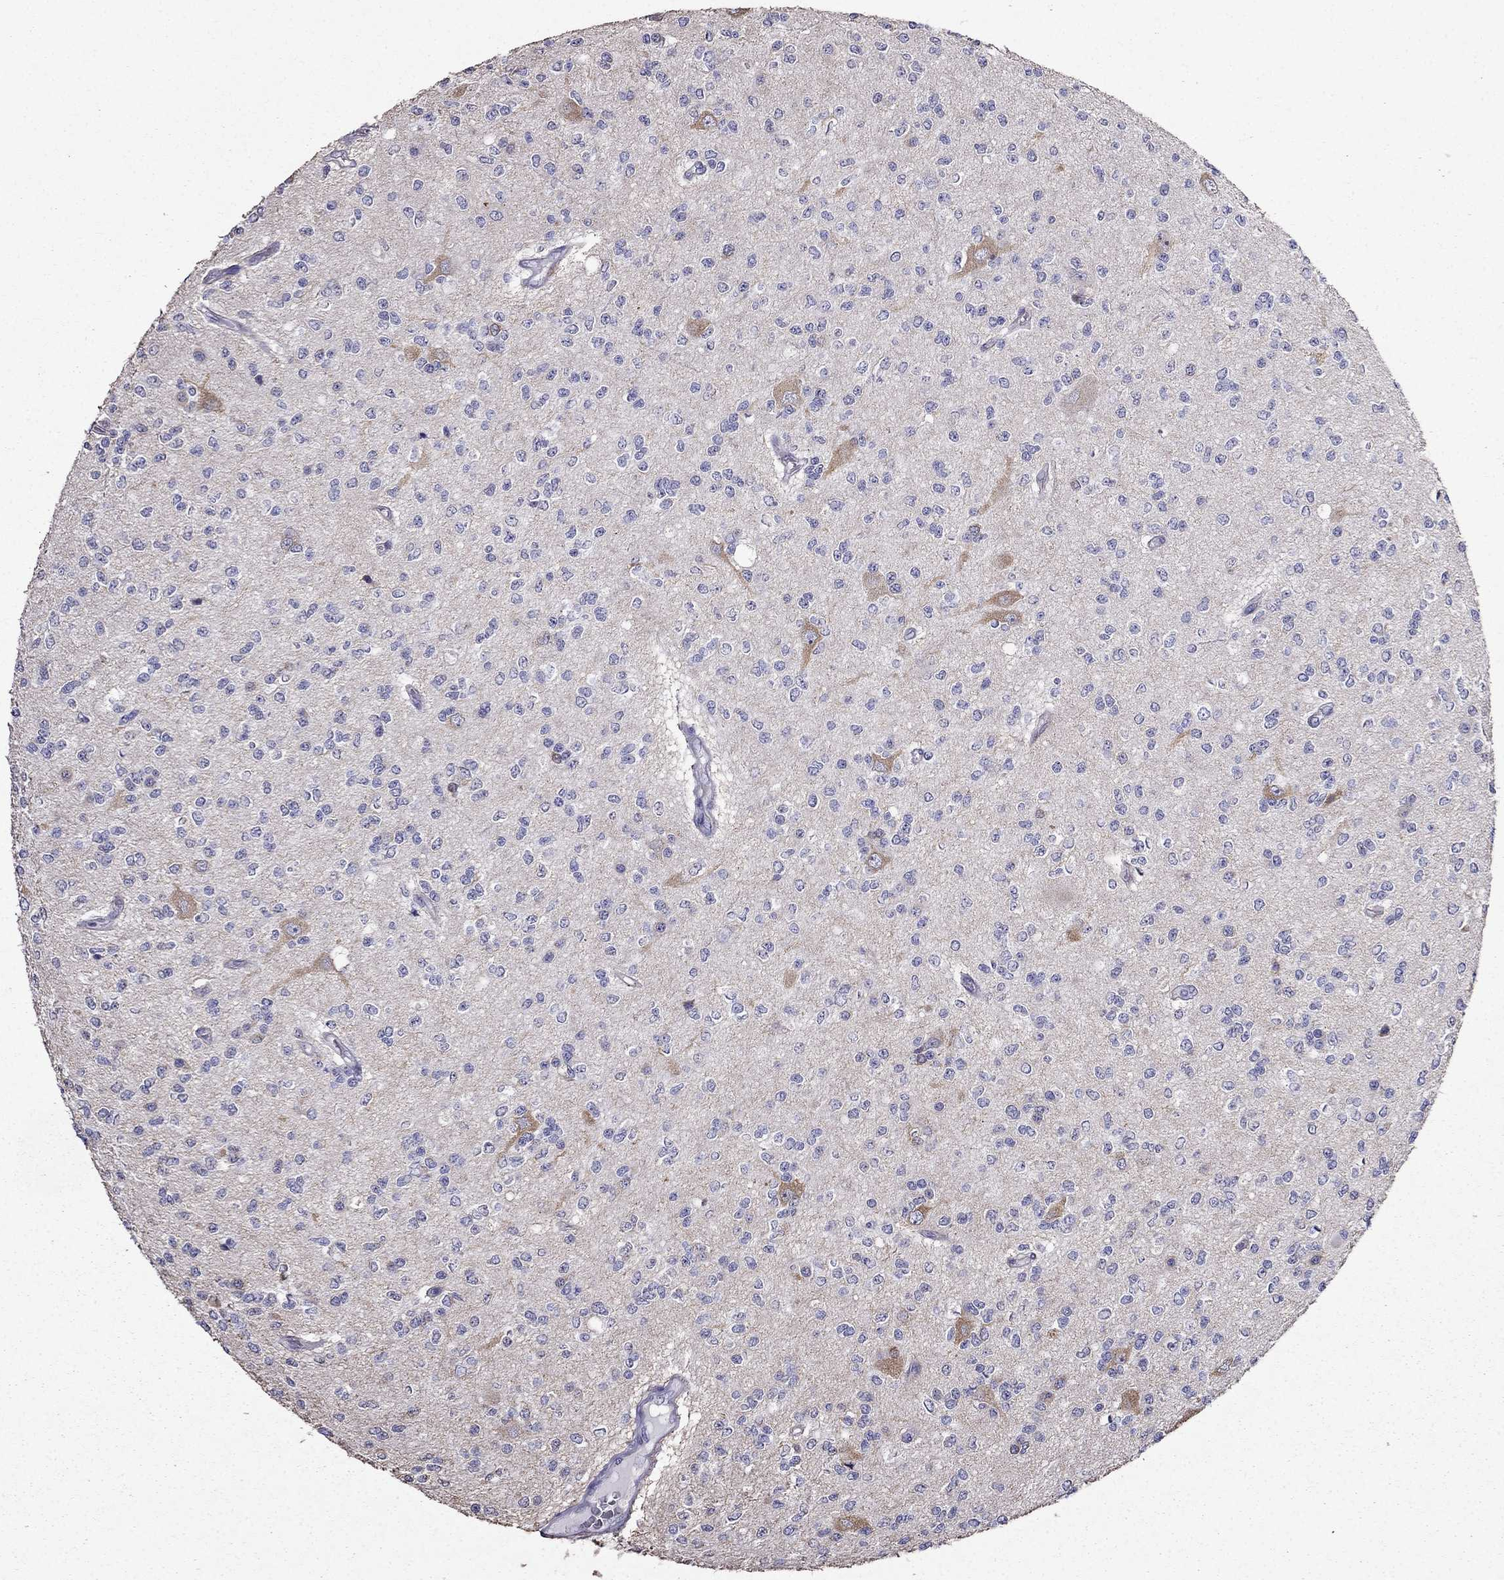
{"staining": {"intensity": "negative", "quantity": "none", "location": "none"}, "tissue": "glioma", "cell_type": "Tumor cells", "image_type": "cancer", "snomed": [{"axis": "morphology", "description": "Glioma, malignant, Low grade"}, {"axis": "topography", "description": "Brain"}], "caption": "This is an immunohistochemistry image of human glioma. There is no positivity in tumor cells.", "gene": "AK5", "patient": {"sex": "male", "age": 67}}